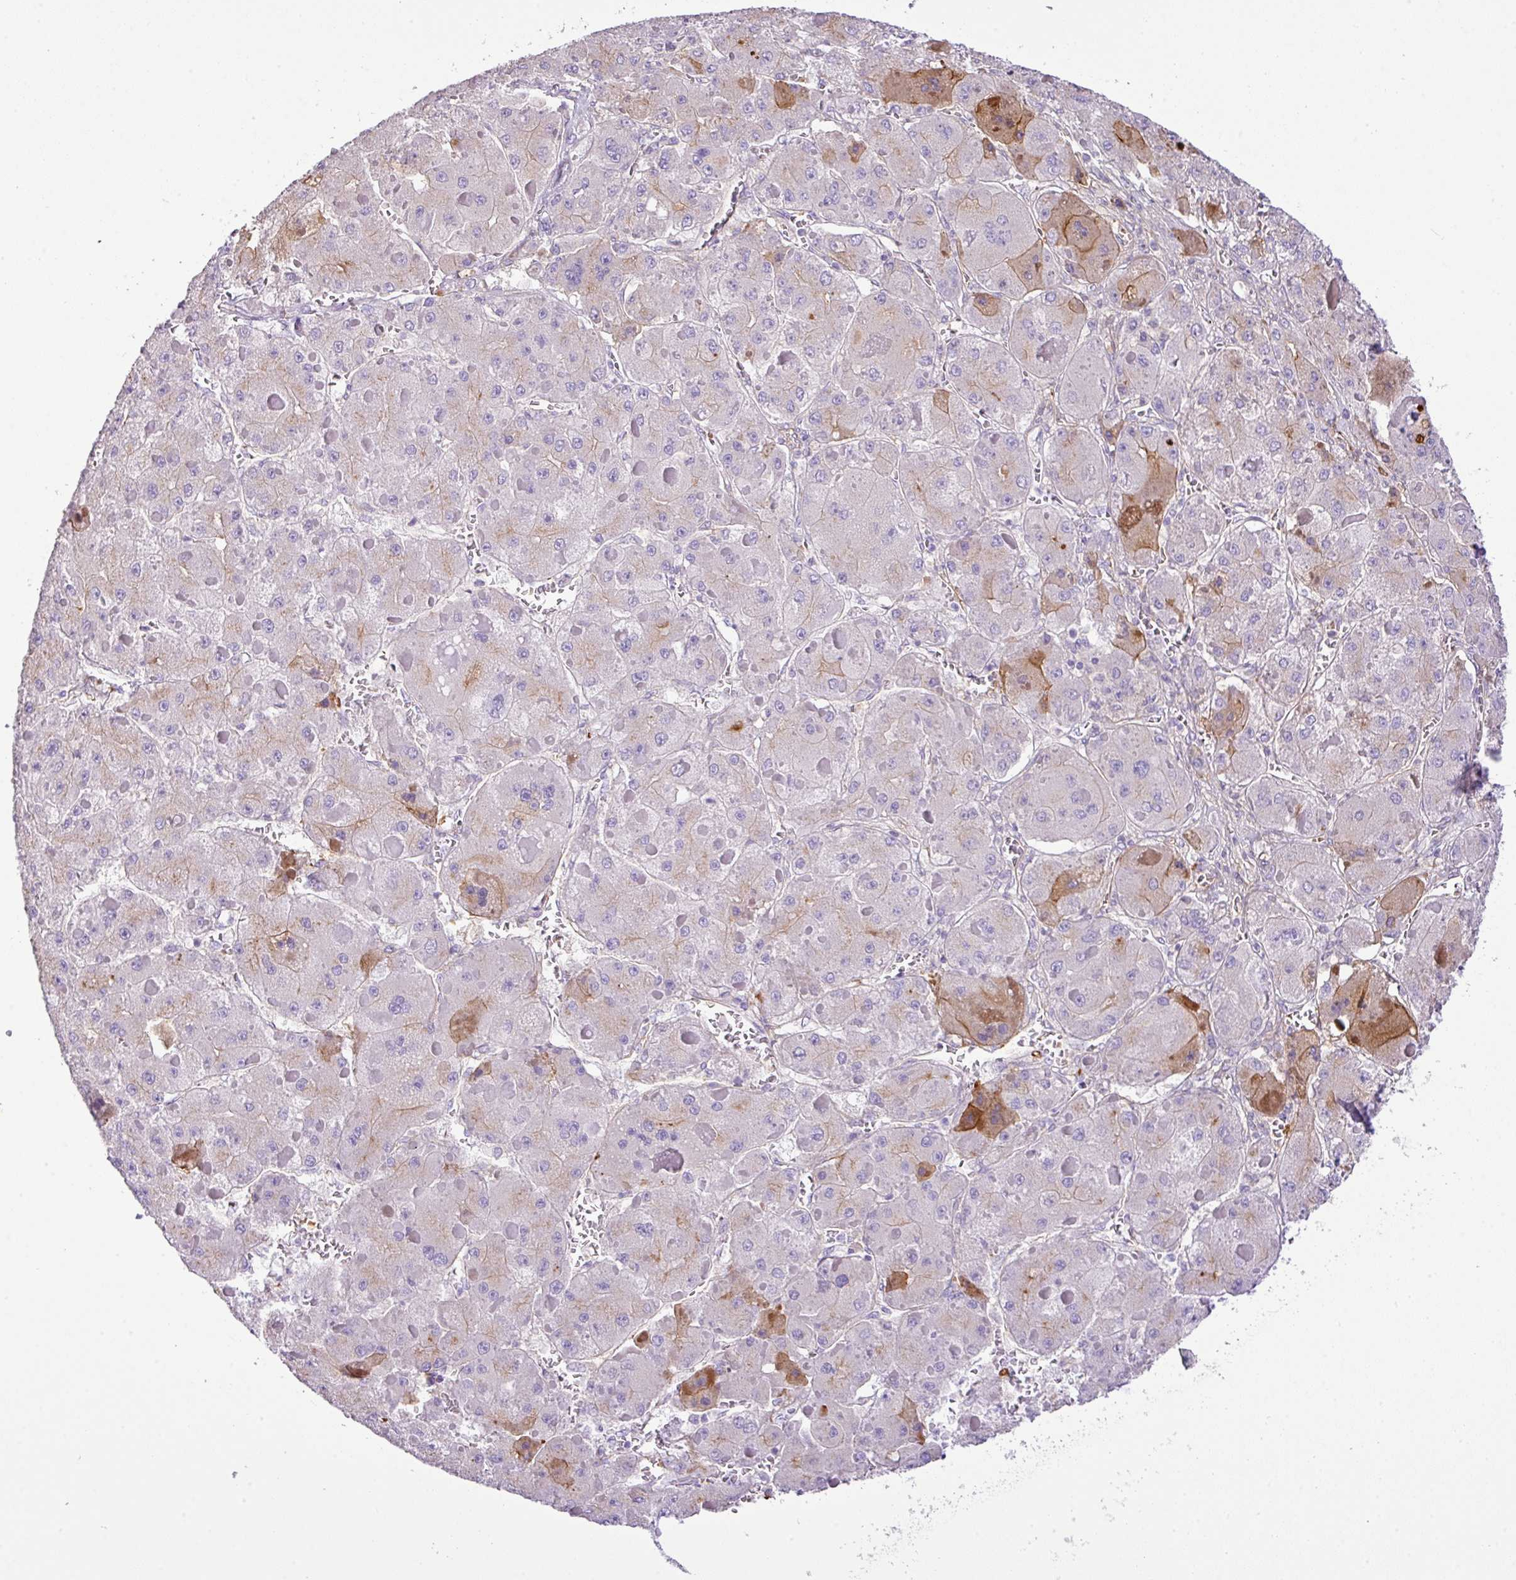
{"staining": {"intensity": "moderate", "quantity": "<25%", "location": "cytoplasmic/membranous"}, "tissue": "liver cancer", "cell_type": "Tumor cells", "image_type": "cancer", "snomed": [{"axis": "morphology", "description": "Carcinoma, Hepatocellular, NOS"}, {"axis": "topography", "description": "Liver"}], "caption": "Liver cancer (hepatocellular carcinoma) stained with a brown dye reveals moderate cytoplasmic/membranous positive staining in approximately <25% of tumor cells.", "gene": "CTXN2", "patient": {"sex": "female", "age": 73}}